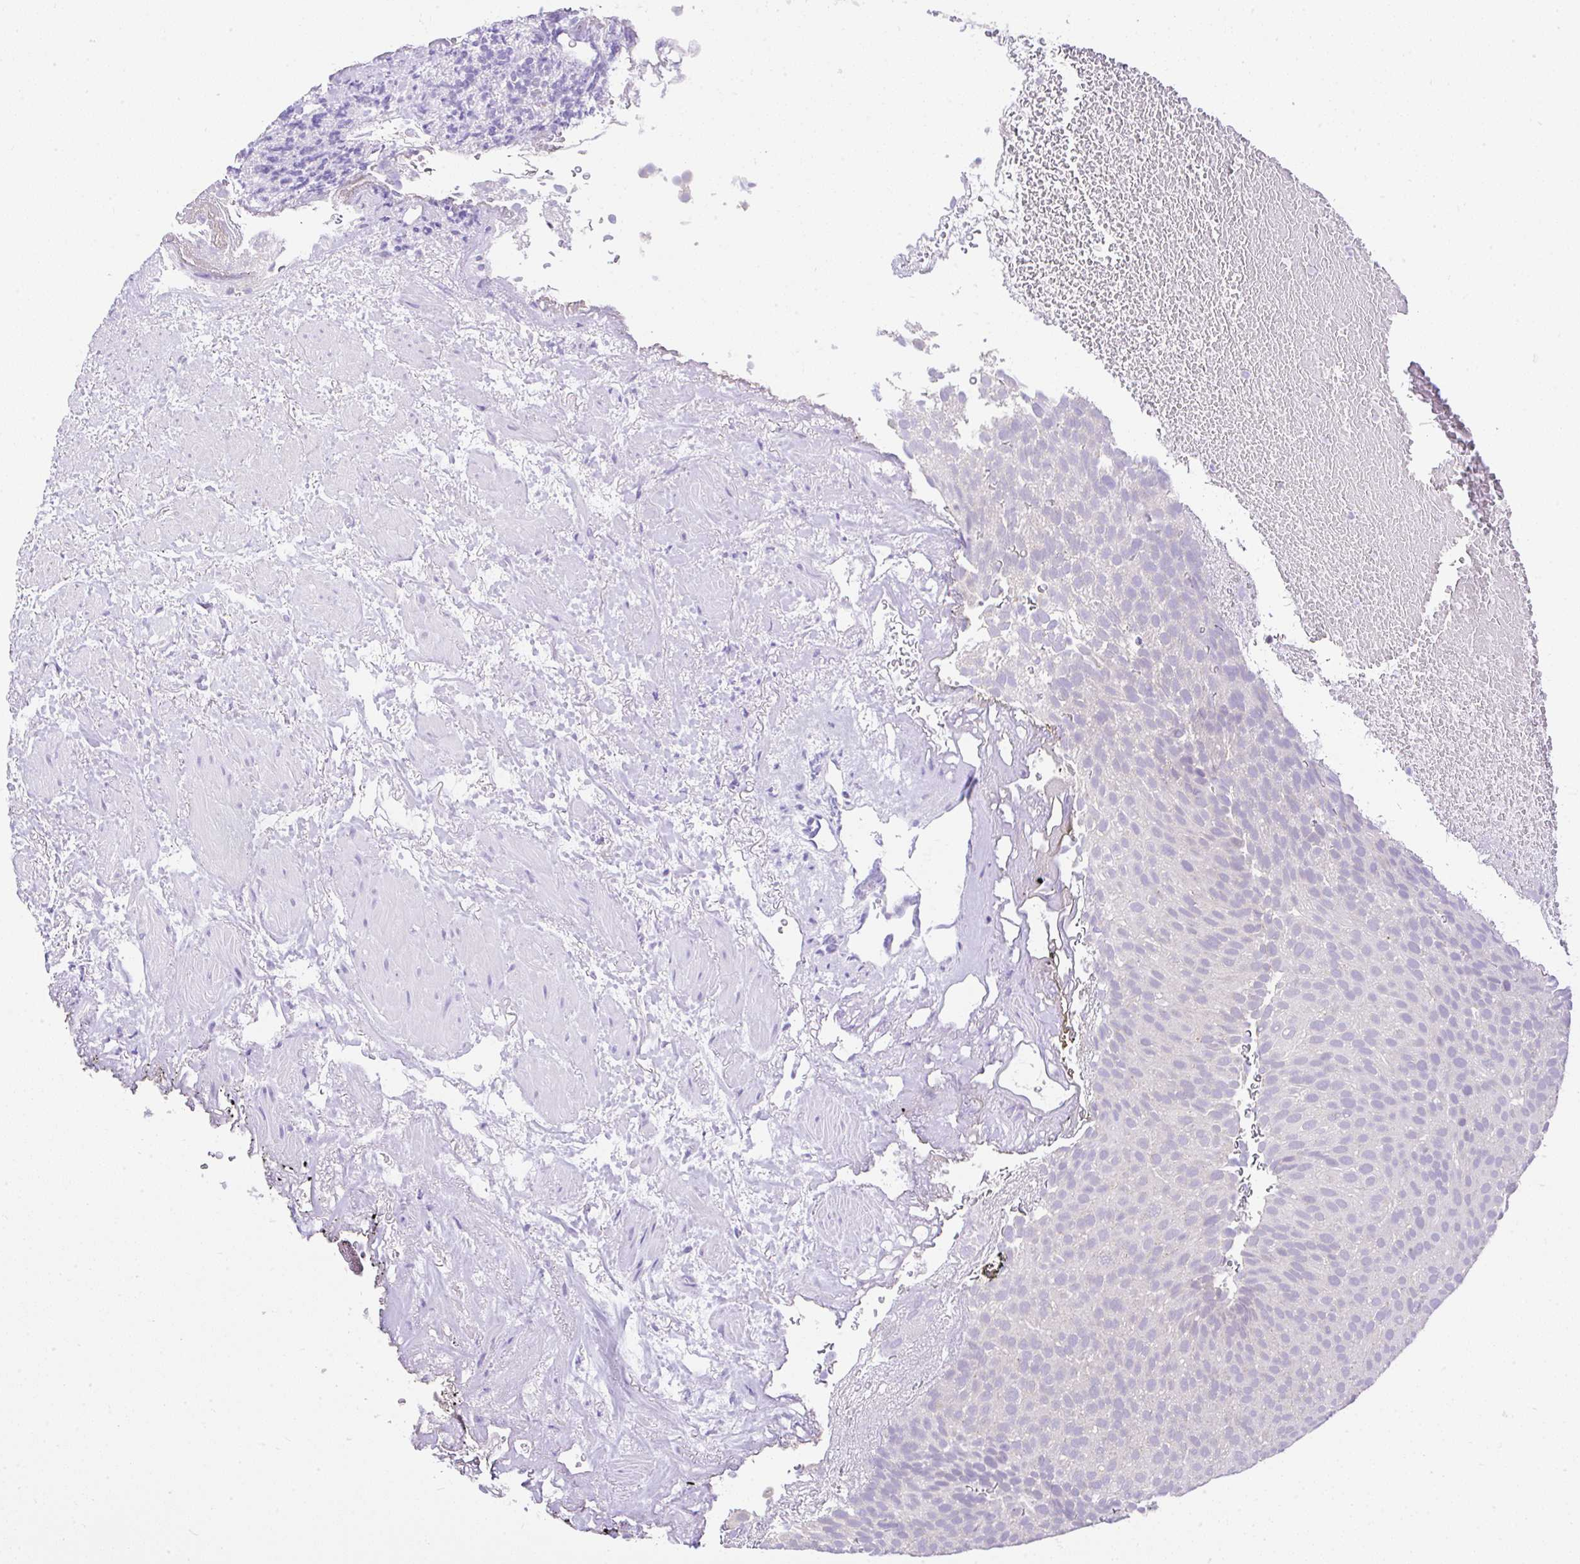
{"staining": {"intensity": "negative", "quantity": "none", "location": "none"}, "tissue": "urothelial cancer", "cell_type": "Tumor cells", "image_type": "cancer", "snomed": [{"axis": "morphology", "description": "Urothelial carcinoma, Low grade"}, {"axis": "topography", "description": "Urinary bladder"}], "caption": "This is an immunohistochemistry photomicrograph of human urothelial cancer. There is no staining in tumor cells.", "gene": "CTU1", "patient": {"sex": "male", "age": 78}}